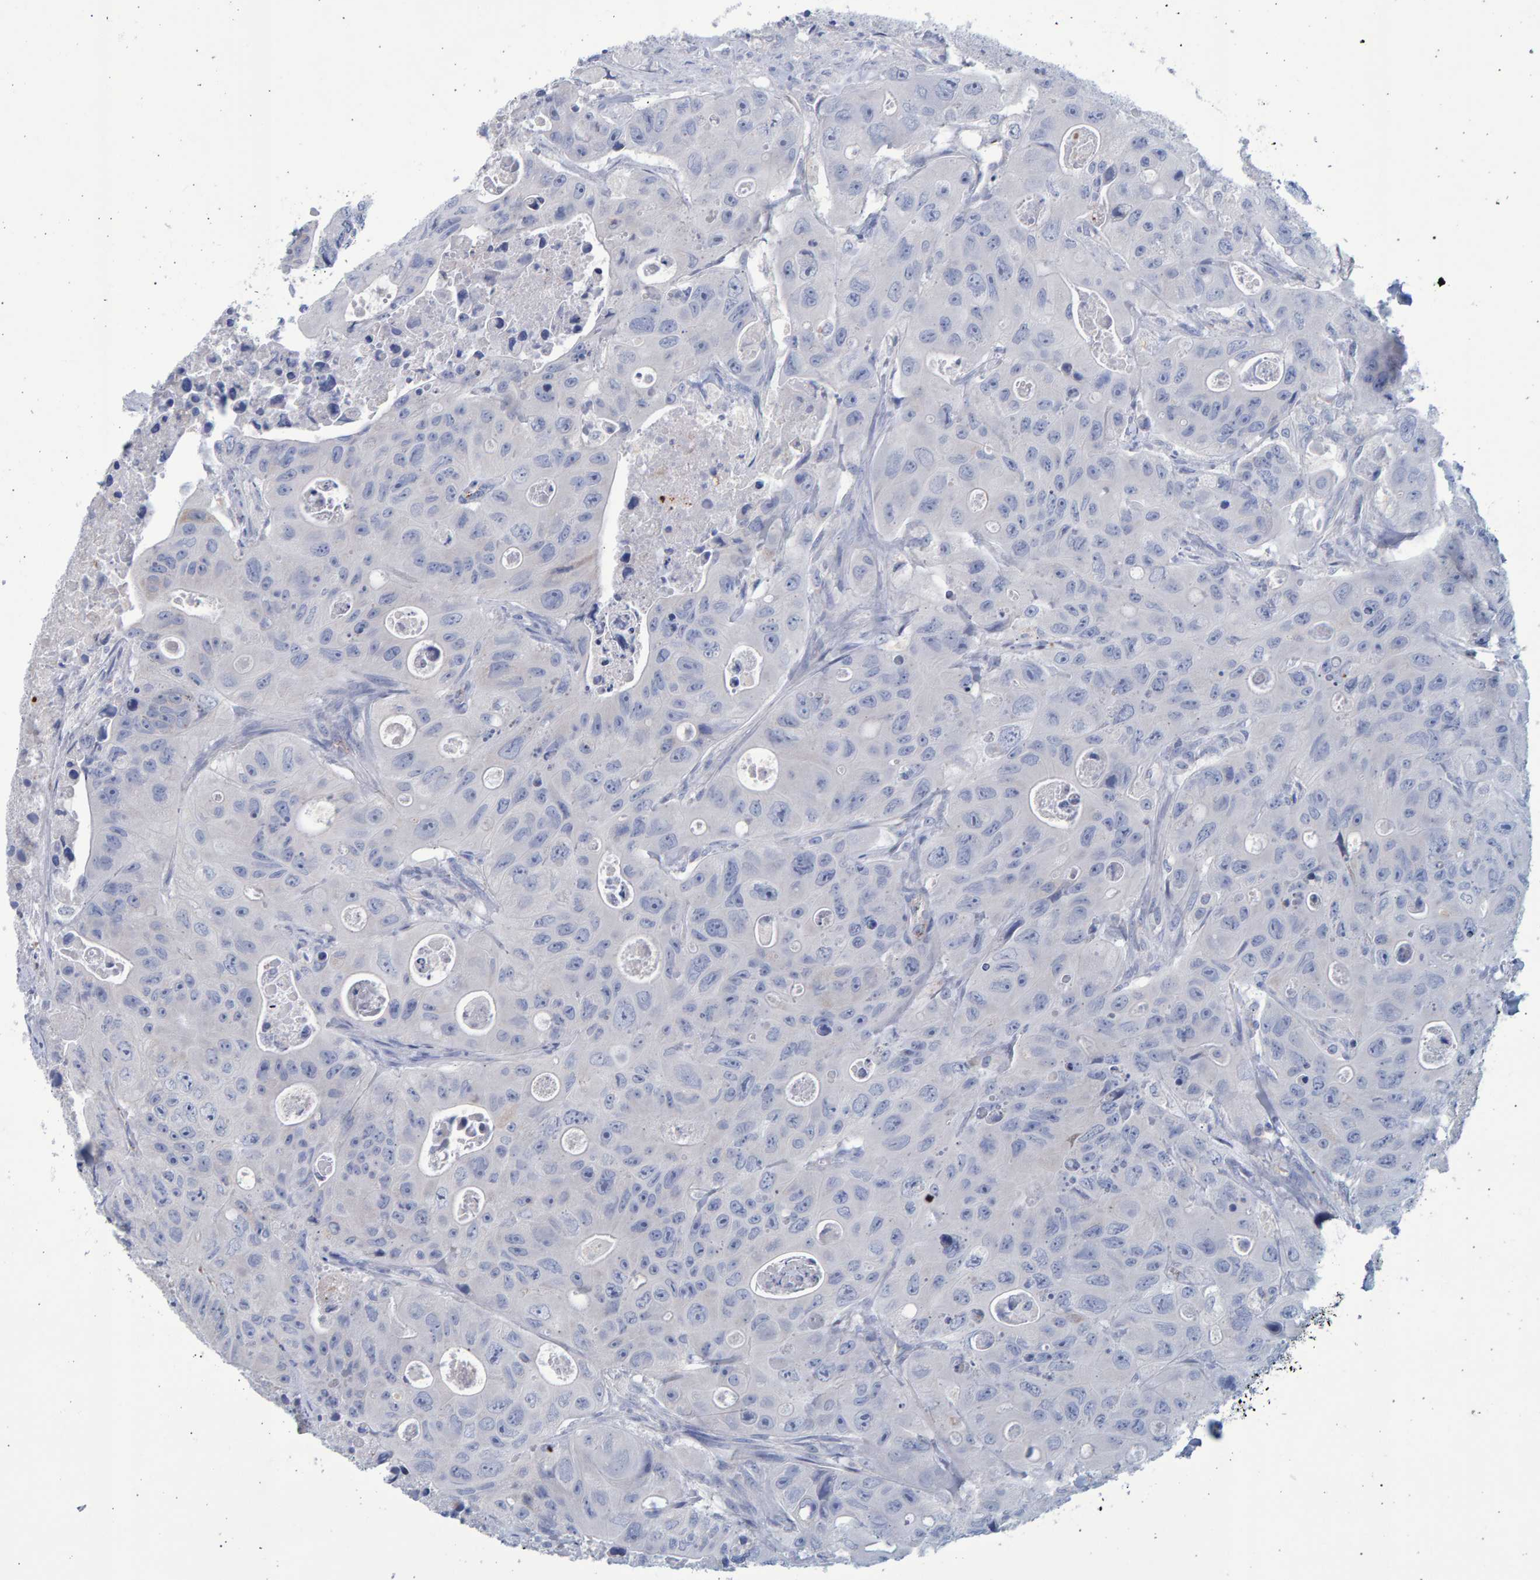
{"staining": {"intensity": "negative", "quantity": "none", "location": "none"}, "tissue": "colorectal cancer", "cell_type": "Tumor cells", "image_type": "cancer", "snomed": [{"axis": "morphology", "description": "Adenocarcinoma, NOS"}, {"axis": "topography", "description": "Colon"}], "caption": "Tumor cells are negative for protein expression in human adenocarcinoma (colorectal). (Stains: DAB immunohistochemistry with hematoxylin counter stain, Microscopy: brightfield microscopy at high magnification).", "gene": "SLC34A3", "patient": {"sex": "female", "age": 46}}